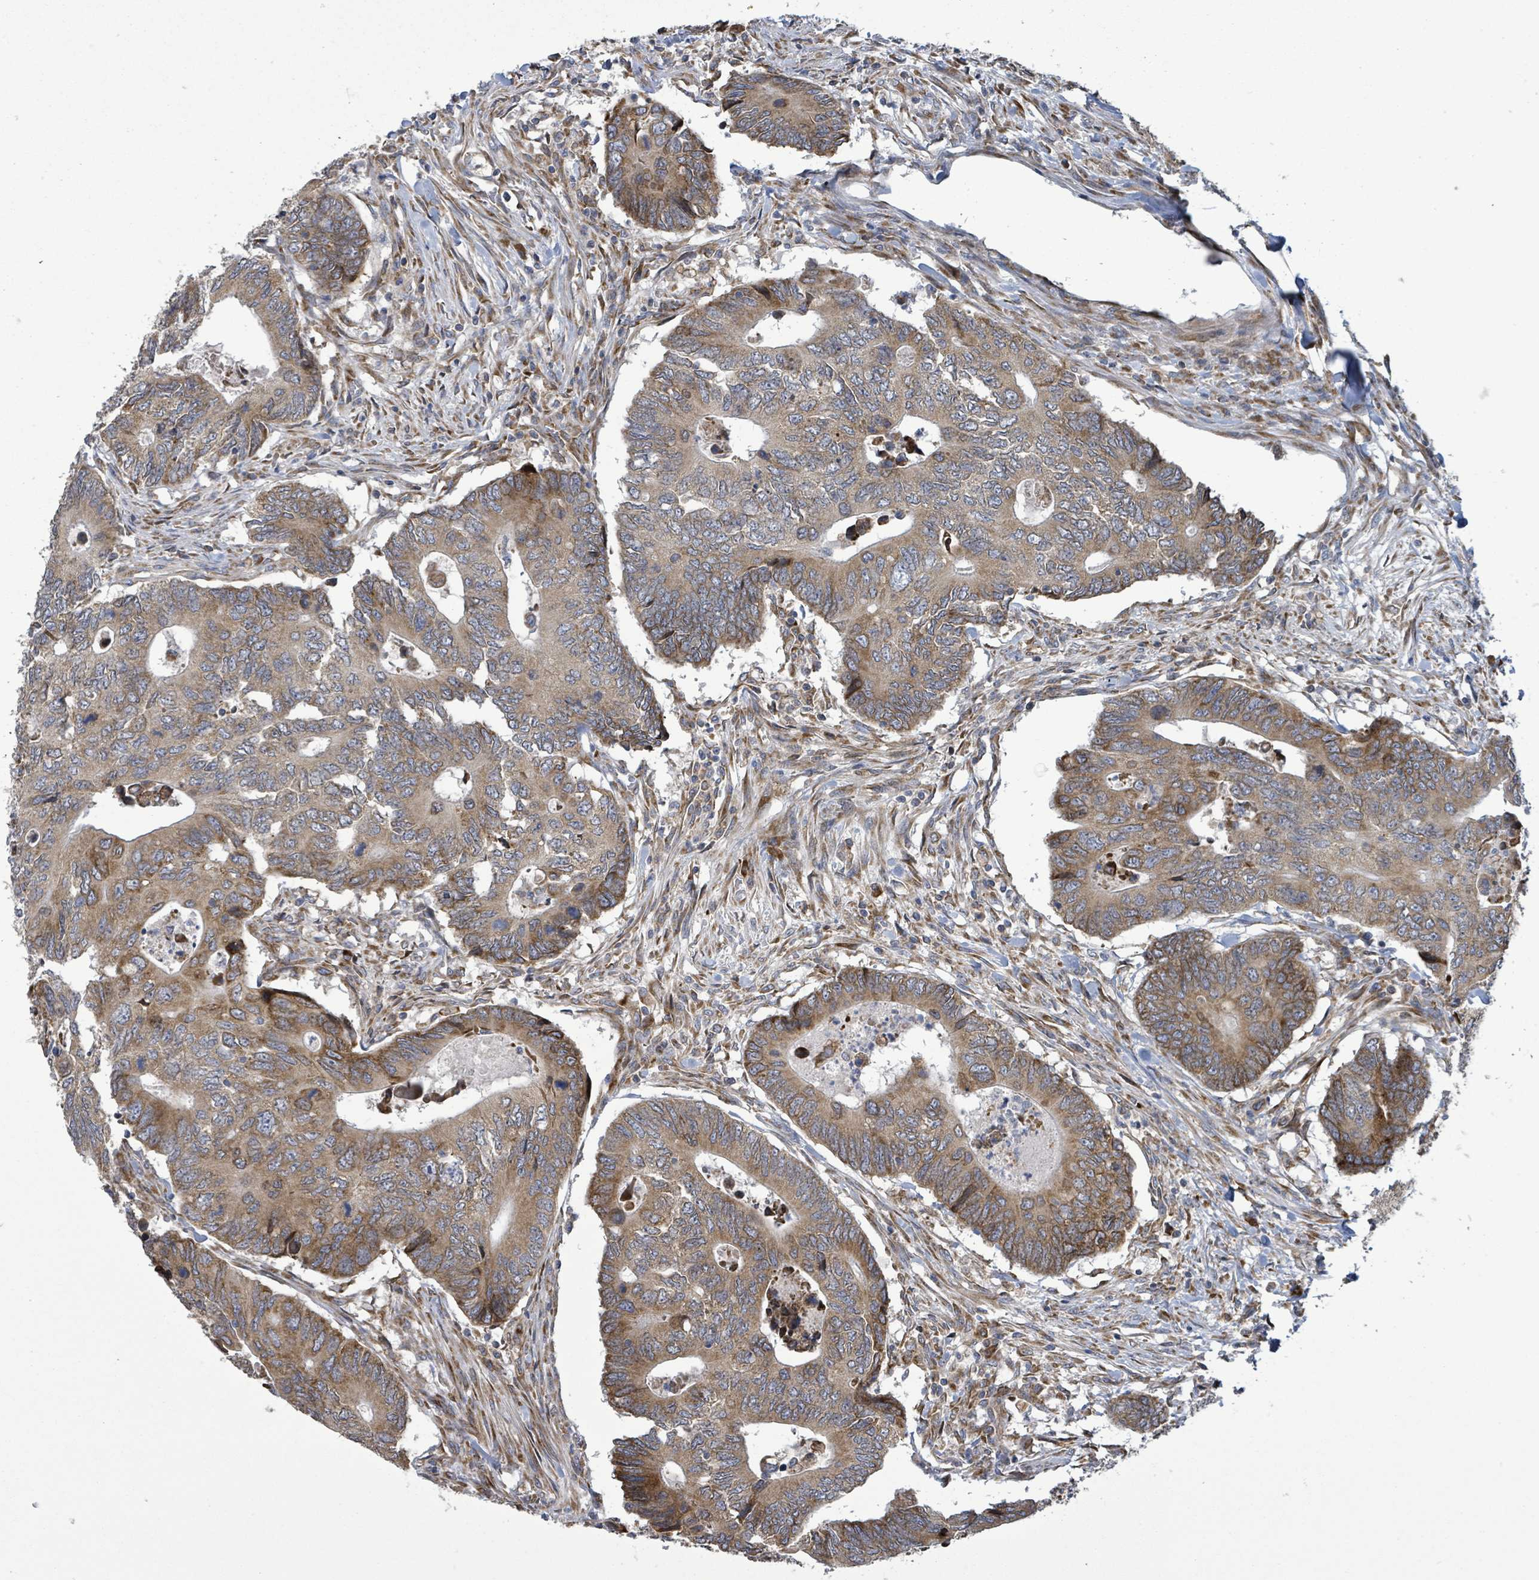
{"staining": {"intensity": "moderate", "quantity": ">75%", "location": "cytoplasmic/membranous"}, "tissue": "colorectal cancer", "cell_type": "Tumor cells", "image_type": "cancer", "snomed": [{"axis": "morphology", "description": "Adenocarcinoma, NOS"}, {"axis": "topography", "description": "Colon"}], "caption": "Colorectal adenocarcinoma stained with a brown dye shows moderate cytoplasmic/membranous positive positivity in approximately >75% of tumor cells.", "gene": "NOMO1", "patient": {"sex": "male", "age": 87}}